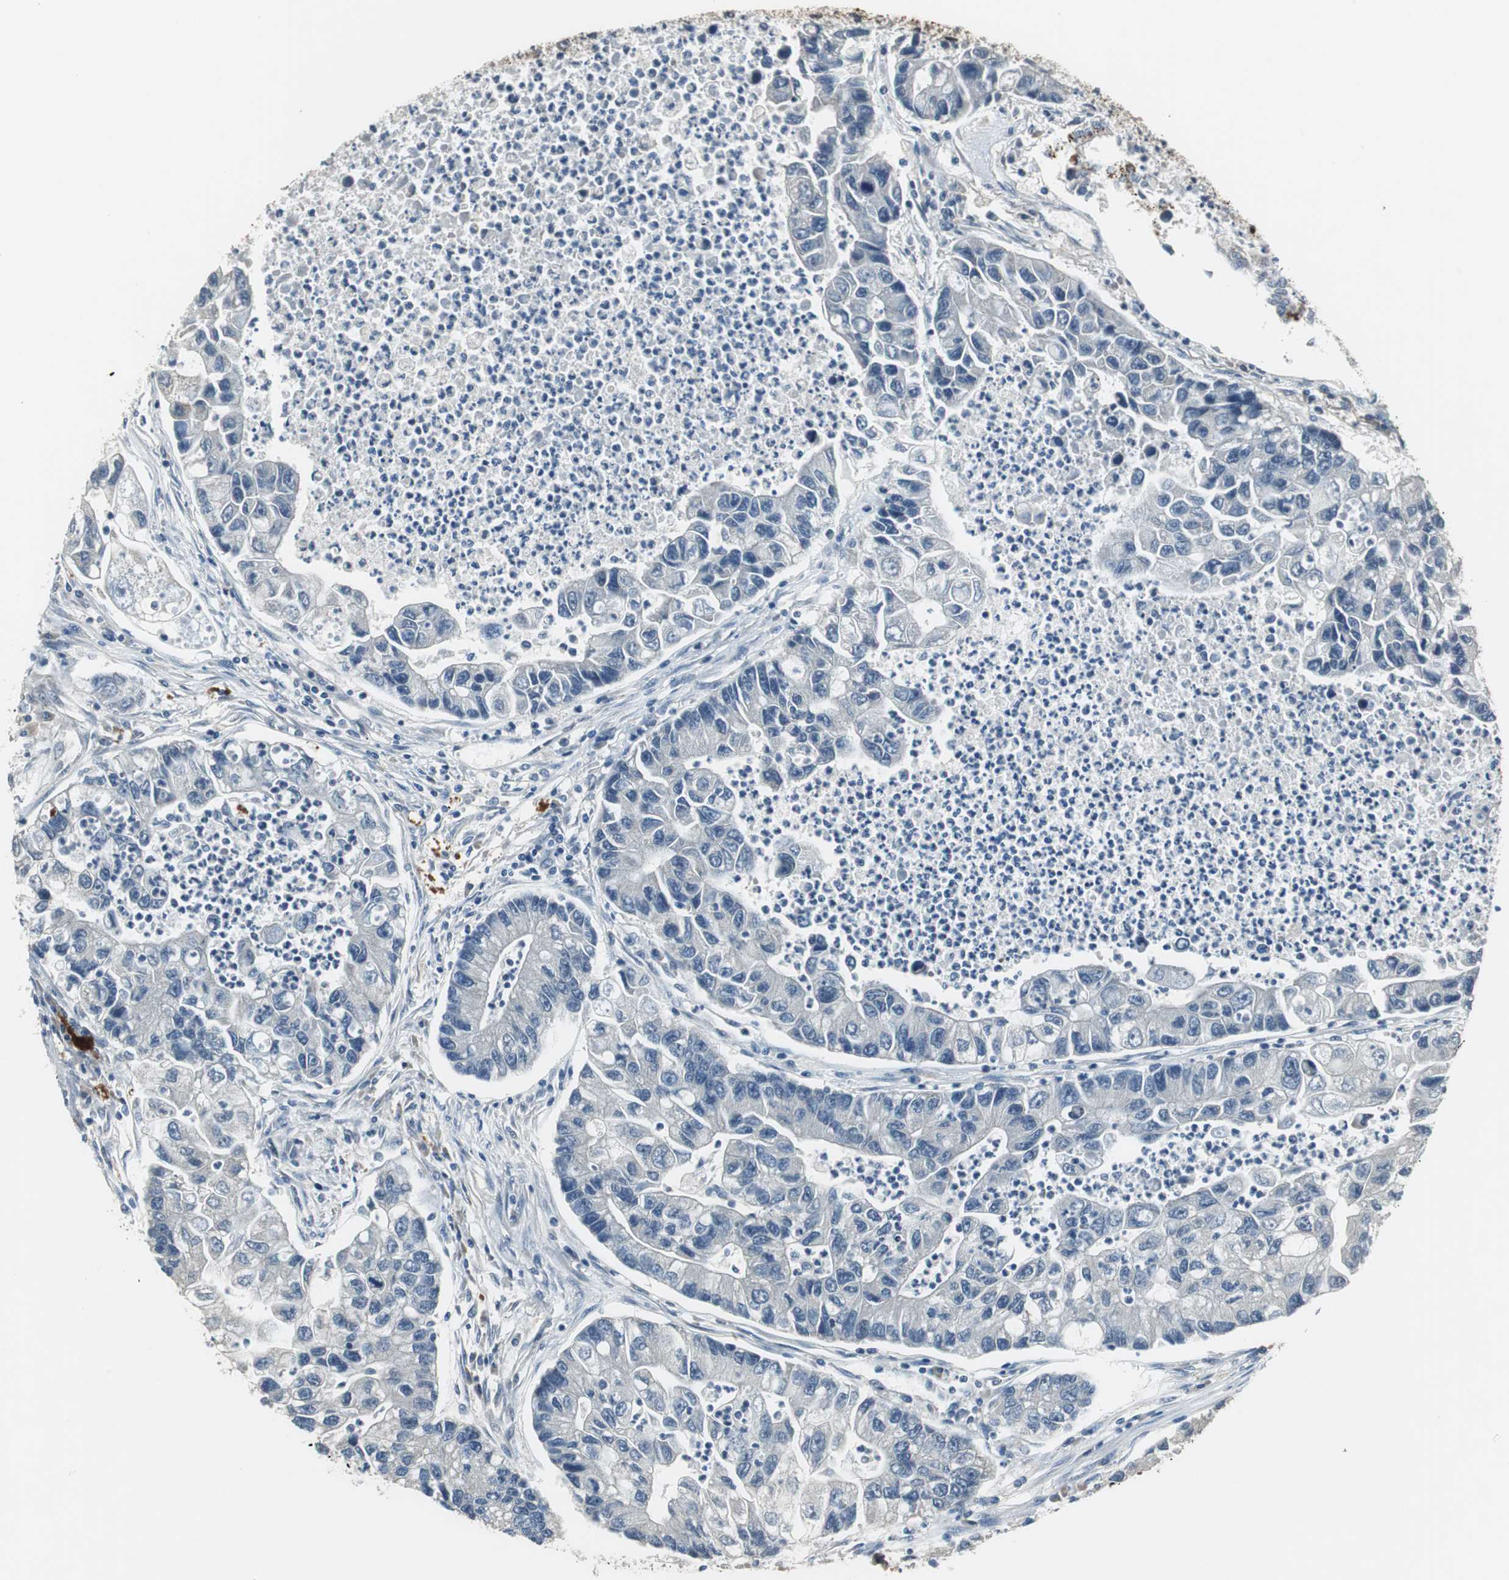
{"staining": {"intensity": "negative", "quantity": "none", "location": "none"}, "tissue": "lung cancer", "cell_type": "Tumor cells", "image_type": "cancer", "snomed": [{"axis": "morphology", "description": "Adenocarcinoma, NOS"}, {"axis": "topography", "description": "Lung"}], "caption": "An image of human lung cancer is negative for staining in tumor cells.", "gene": "PI4KB", "patient": {"sex": "female", "age": 51}}